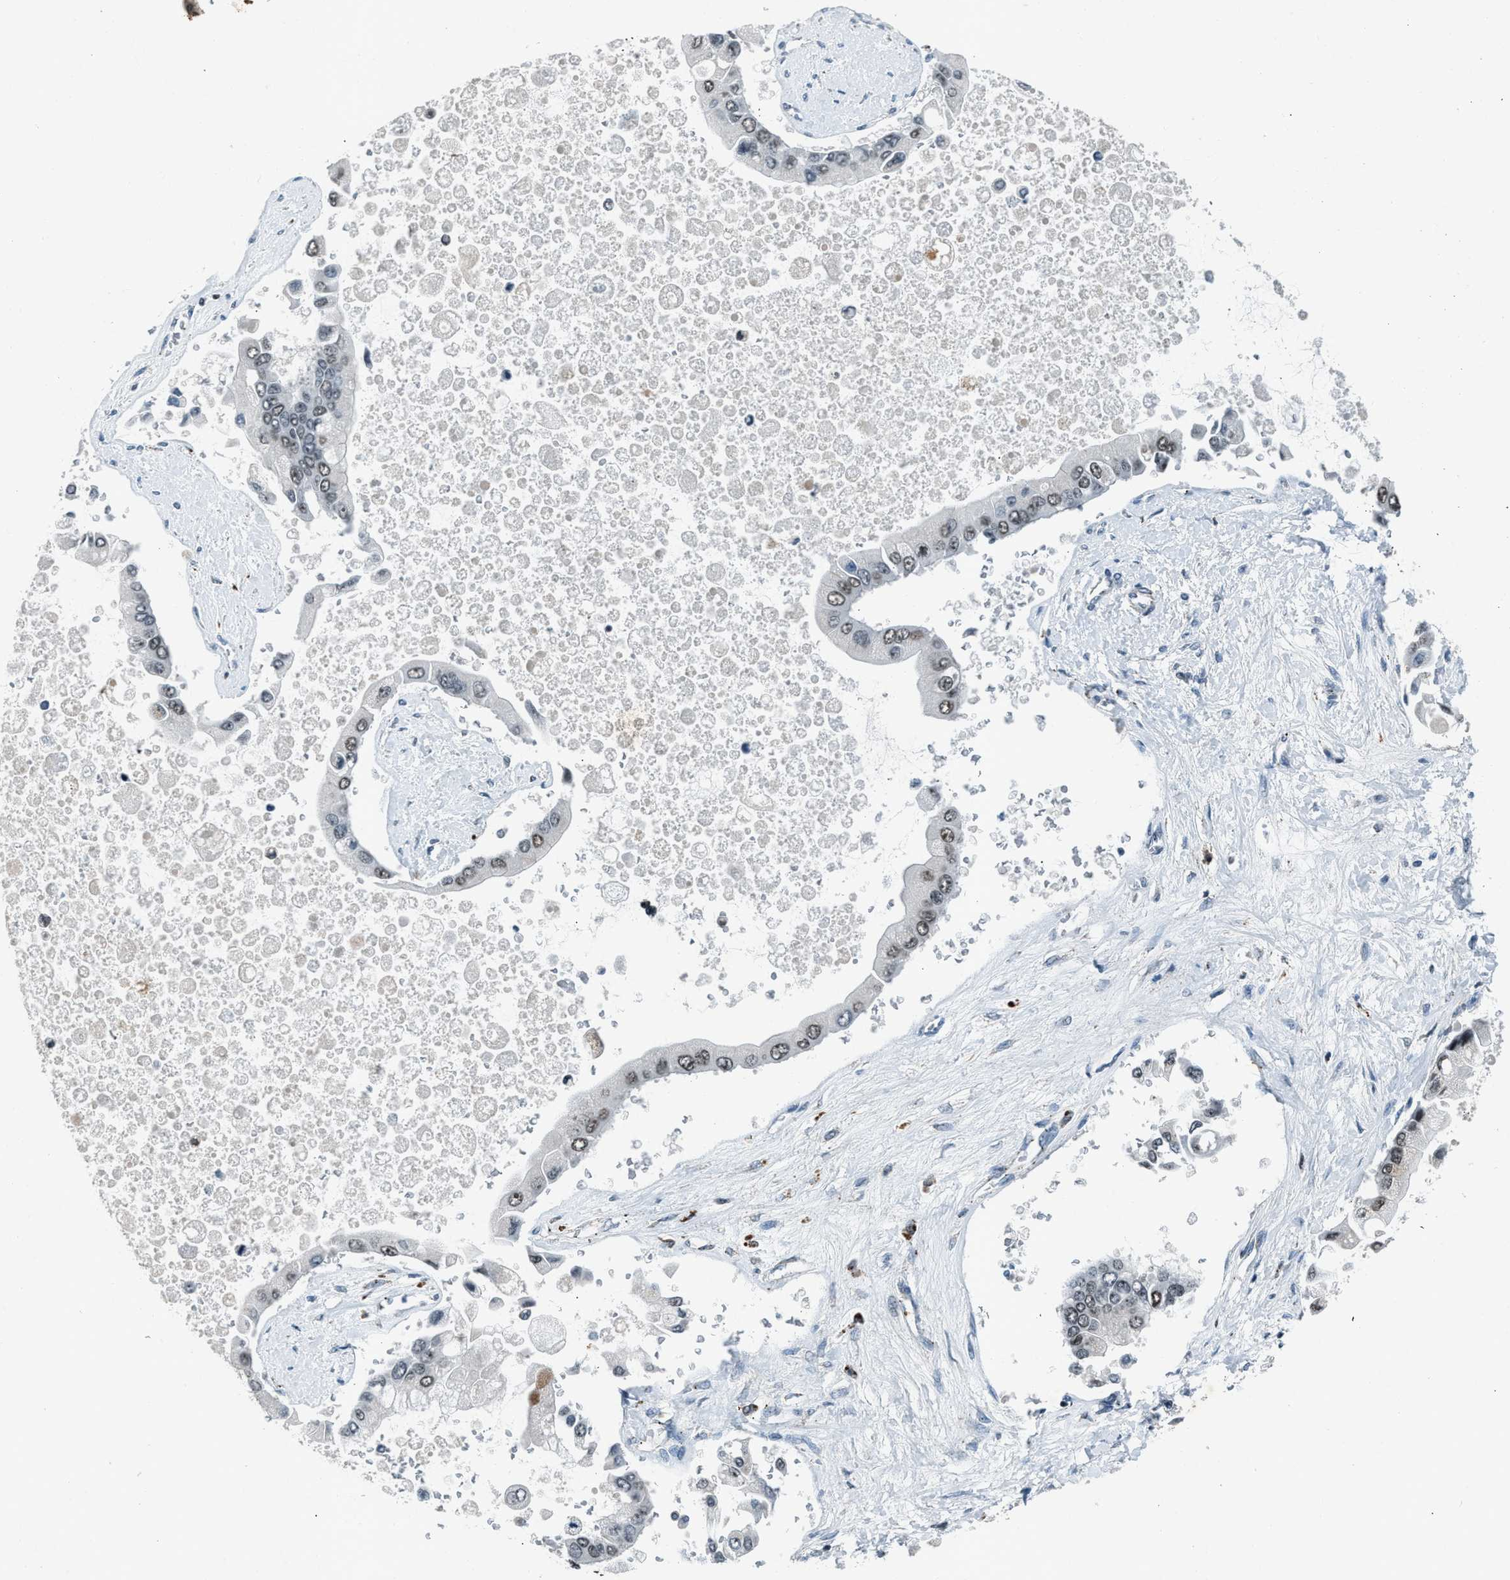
{"staining": {"intensity": "weak", "quantity": "<25%", "location": "nuclear"}, "tissue": "liver cancer", "cell_type": "Tumor cells", "image_type": "cancer", "snomed": [{"axis": "morphology", "description": "Cholangiocarcinoma"}, {"axis": "topography", "description": "Liver"}], "caption": "Human liver cholangiocarcinoma stained for a protein using immunohistochemistry (IHC) exhibits no positivity in tumor cells.", "gene": "ADCY1", "patient": {"sex": "male", "age": 50}}